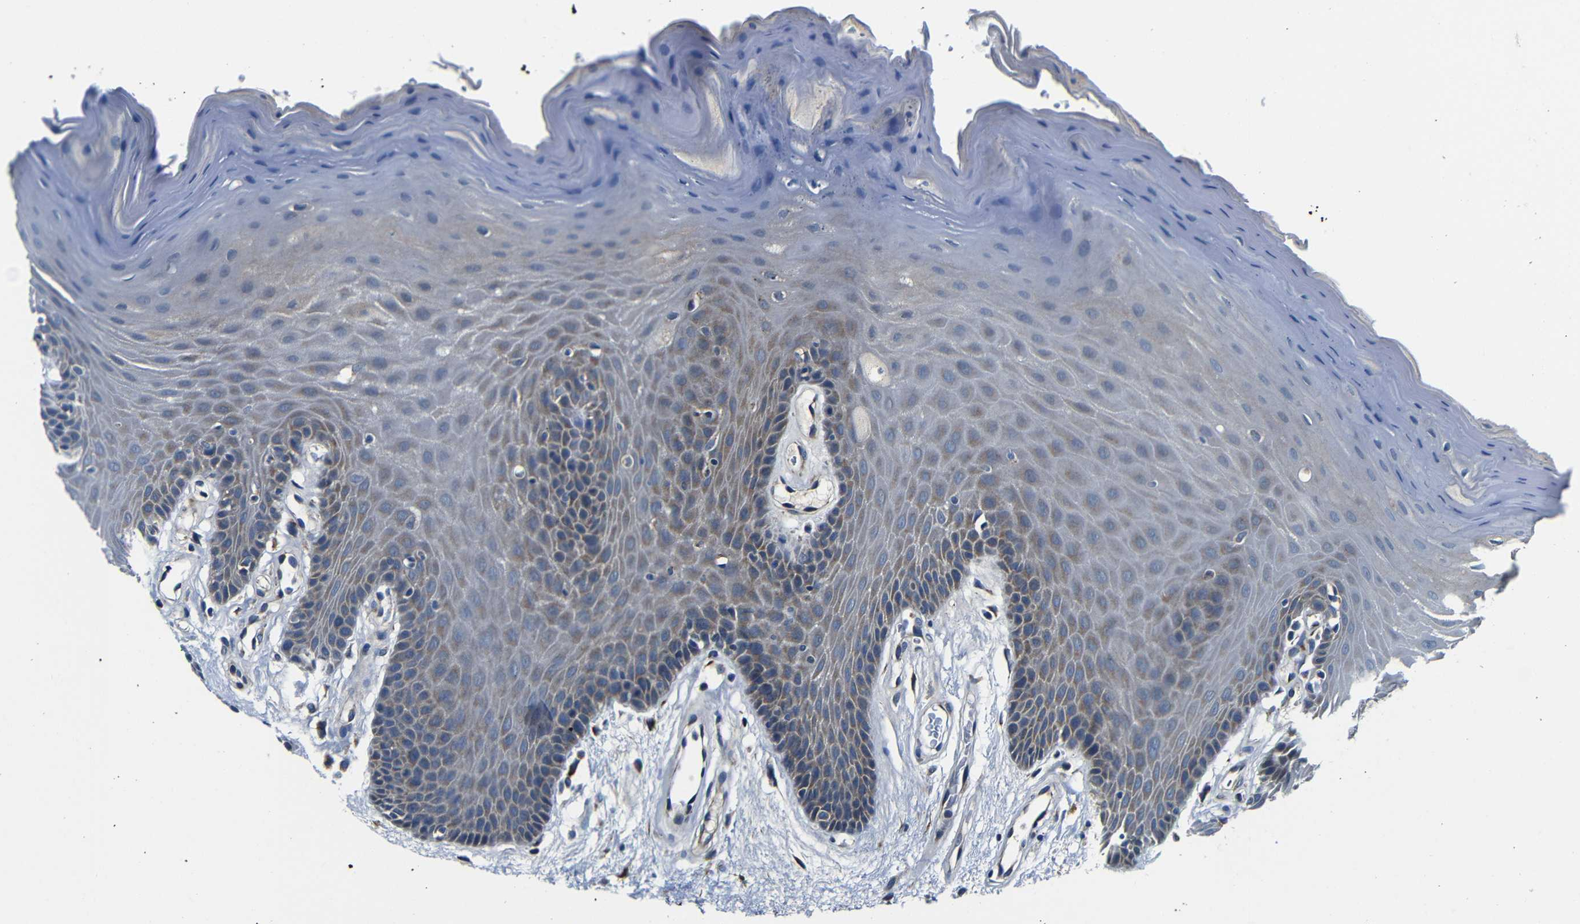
{"staining": {"intensity": "weak", "quantity": "25%-75%", "location": "cytoplasmic/membranous"}, "tissue": "oral mucosa", "cell_type": "Squamous epithelial cells", "image_type": "normal", "snomed": [{"axis": "morphology", "description": "Normal tissue, NOS"}, {"axis": "morphology", "description": "Squamous cell carcinoma, NOS"}, {"axis": "topography", "description": "Skeletal muscle"}, {"axis": "topography", "description": "Adipose tissue"}, {"axis": "topography", "description": "Vascular tissue"}, {"axis": "topography", "description": "Oral tissue"}, {"axis": "topography", "description": "Peripheral nerve tissue"}, {"axis": "topography", "description": "Head-Neck"}], "caption": "Protein staining of normal oral mucosa exhibits weak cytoplasmic/membranous staining in approximately 25%-75% of squamous epithelial cells.", "gene": "FKBP14", "patient": {"sex": "male", "age": 71}}